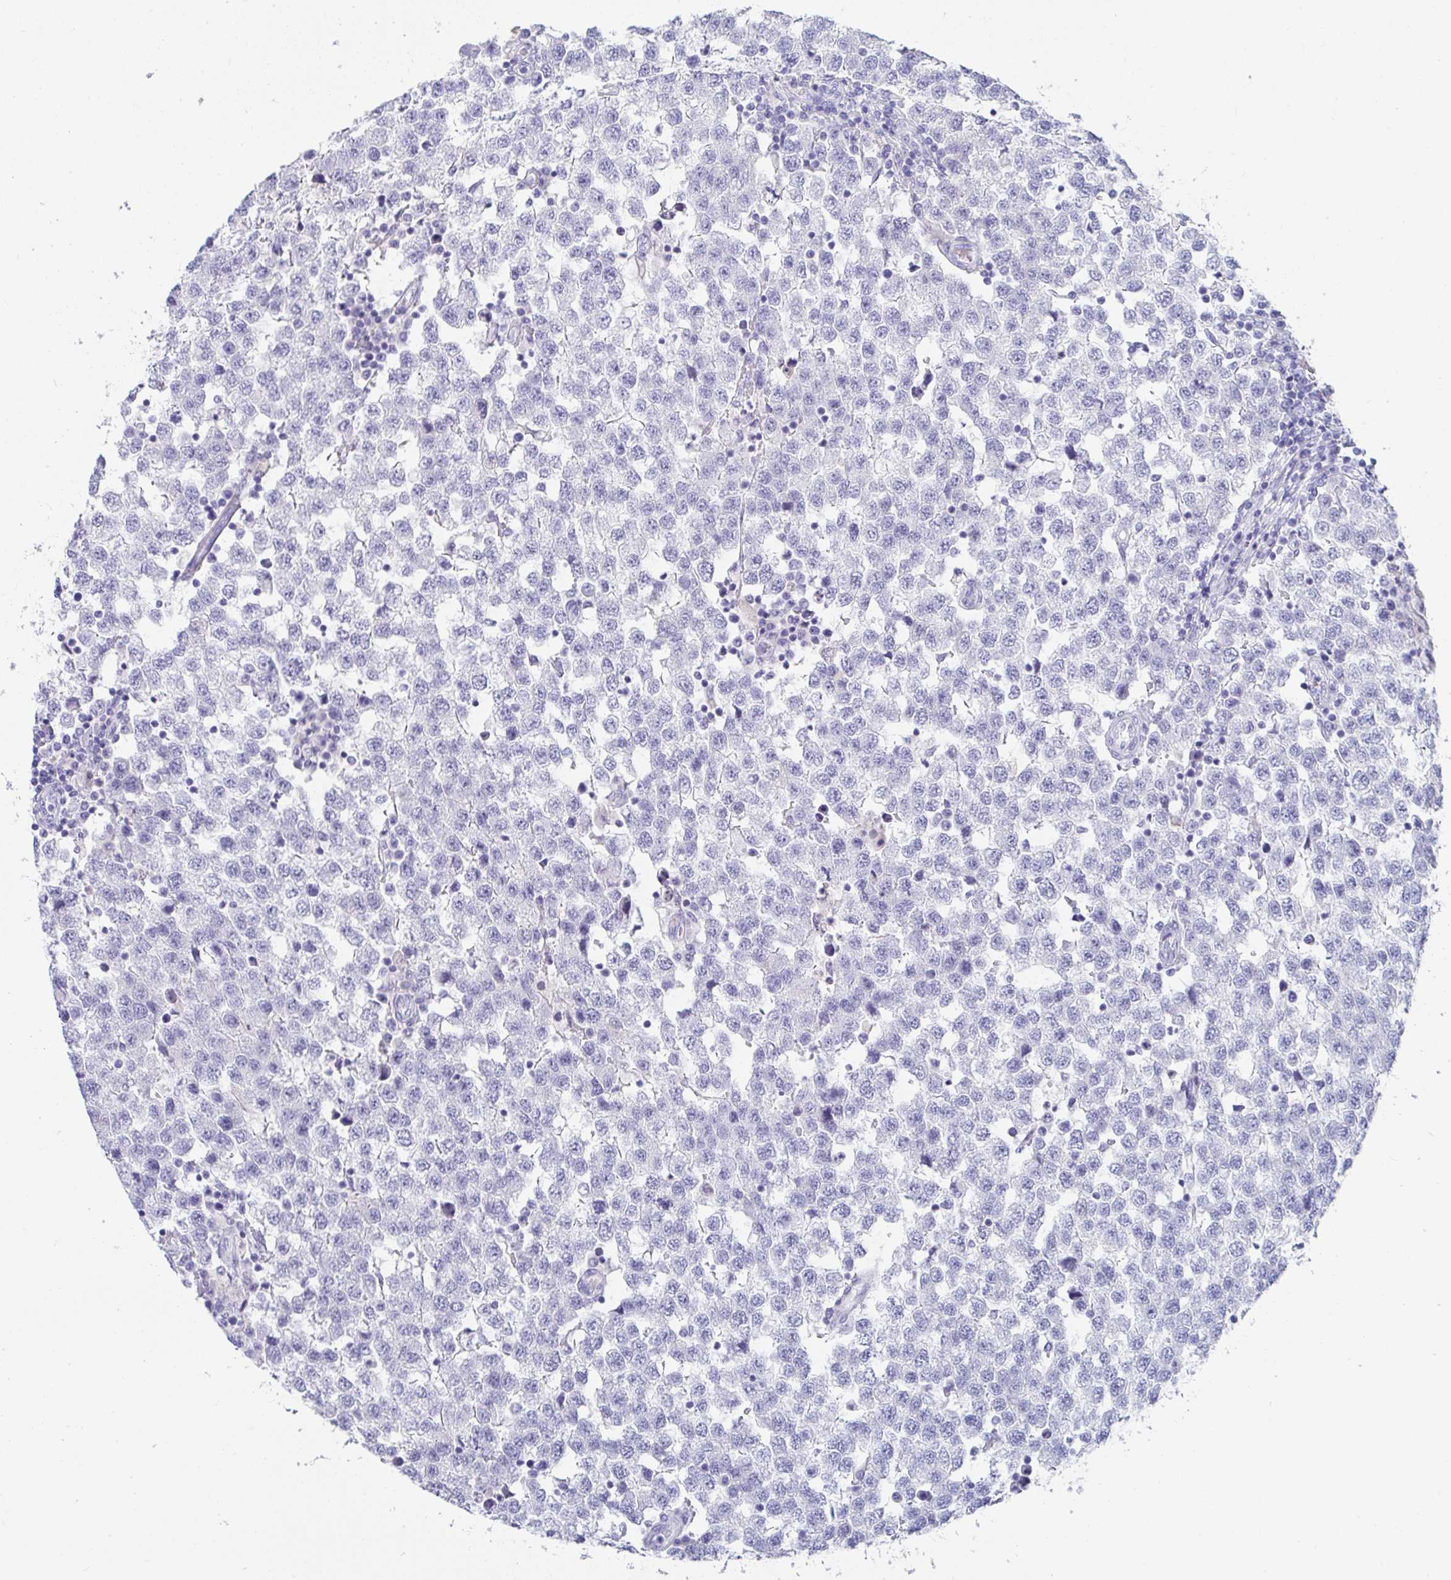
{"staining": {"intensity": "negative", "quantity": "none", "location": "none"}, "tissue": "testis cancer", "cell_type": "Tumor cells", "image_type": "cancer", "snomed": [{"axis": "morphology", "description": "Seminoma, NOS"}, {"axis": "topography", "description": "Testis"}], "caption": "Immunohistochemical staining of testis cancer reveals no significant positivity in tumor cells. (DAB IHC with hematoxylin counter stain).", "gene": "PLA2G1B", "patient": {"sex": "male", "age": 34}}